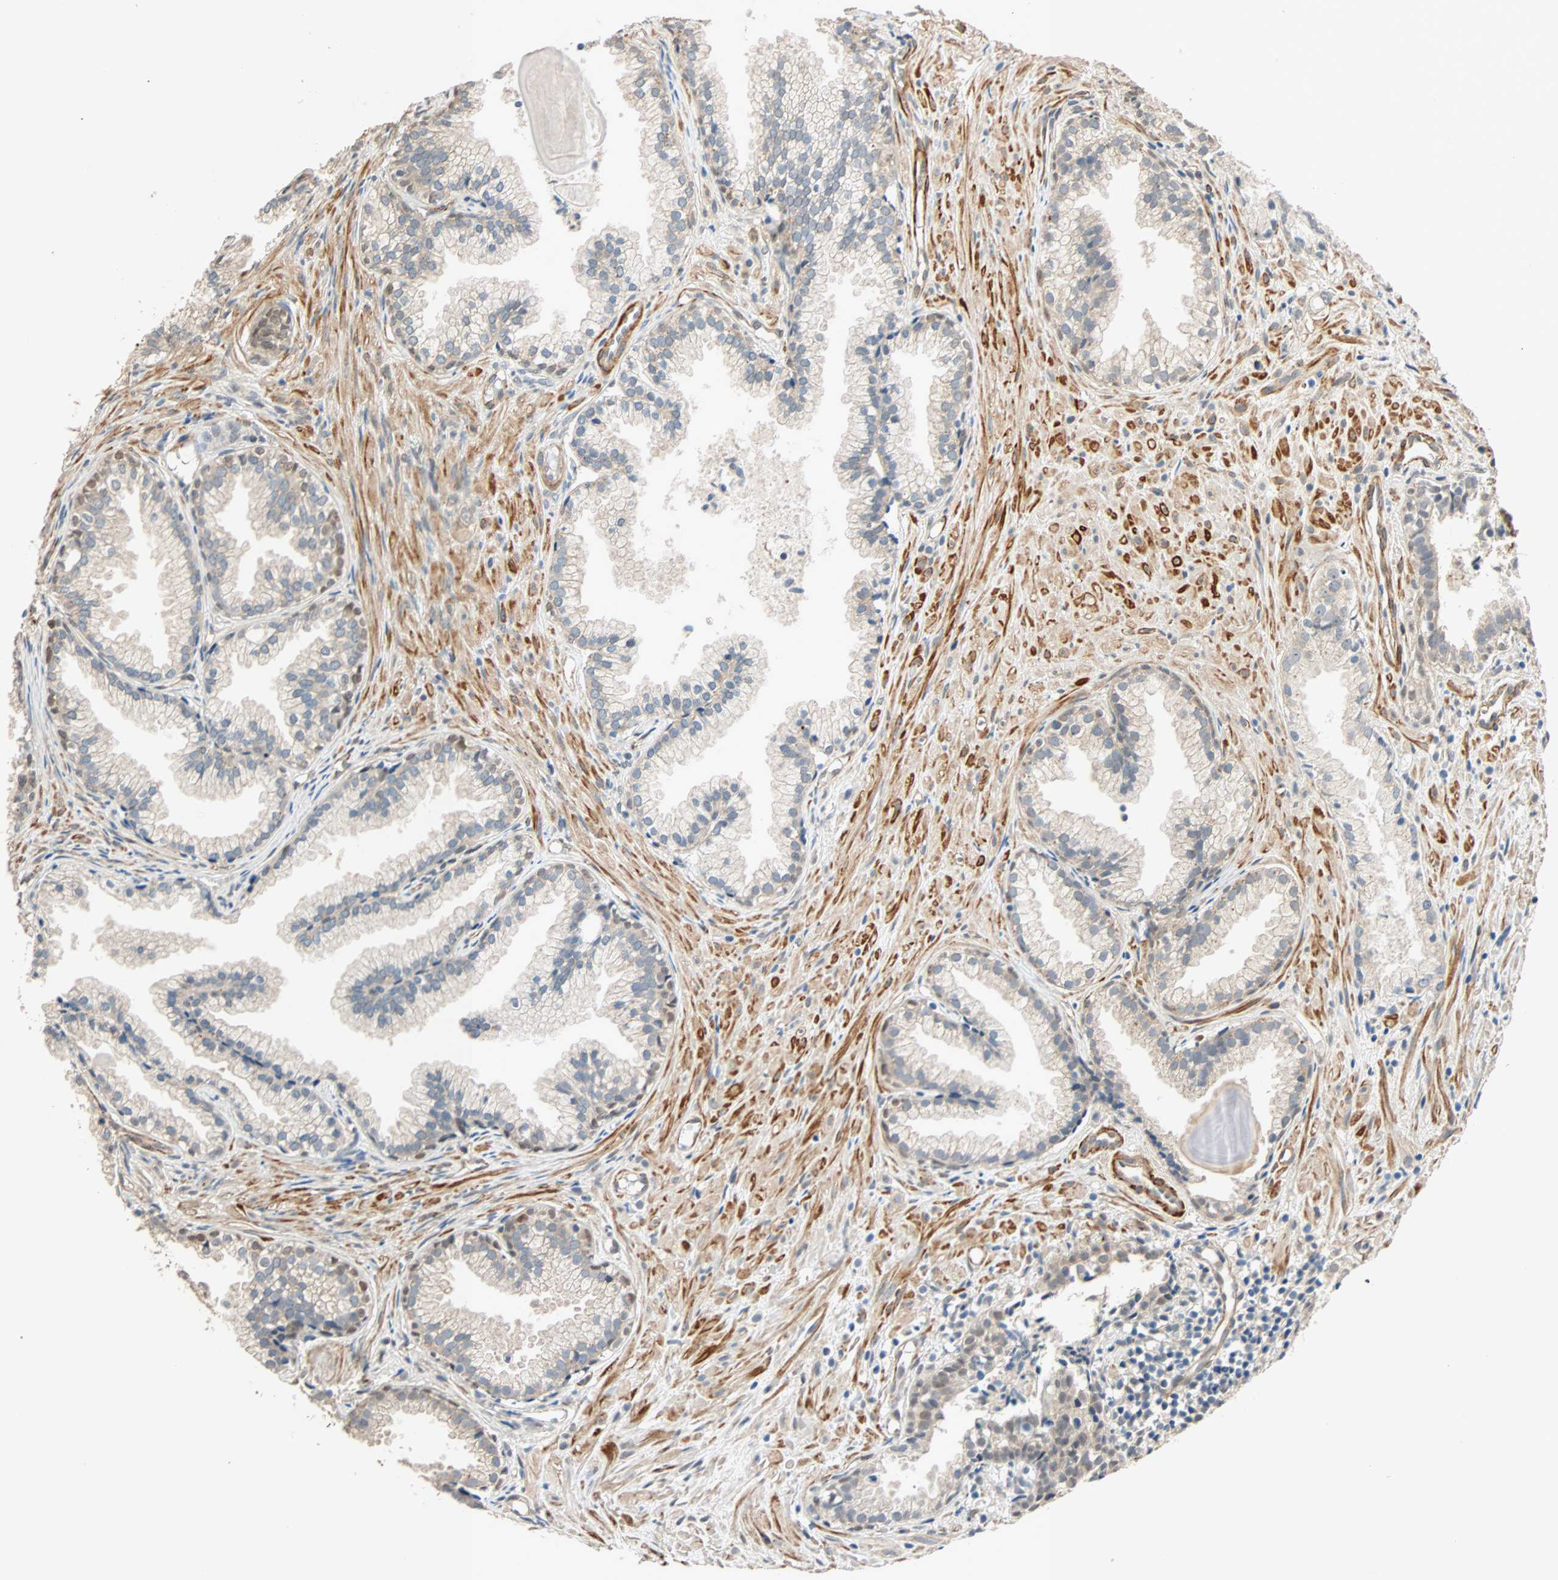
{"staining": {"intensity": "negative", "quantity": "none", "location": "none"}, "tissue": "prostate cancer", "cell_type": "Tumor cells", "image_type": "cancer", "snomed": [{"axis": "morphology", "description": "Adenocarcinoma, Low grade"}, {"axis": "topography", "description": "Prostate"}], "caption": "The immunohistochemistry (IHC) photomicrograph has no significant positivity in tumor cells of prostate cancer (adenocarcinoma (low-grade)) tissue.", "gene": "QSER1", "patient": {"sex": "male", "age": 72}}